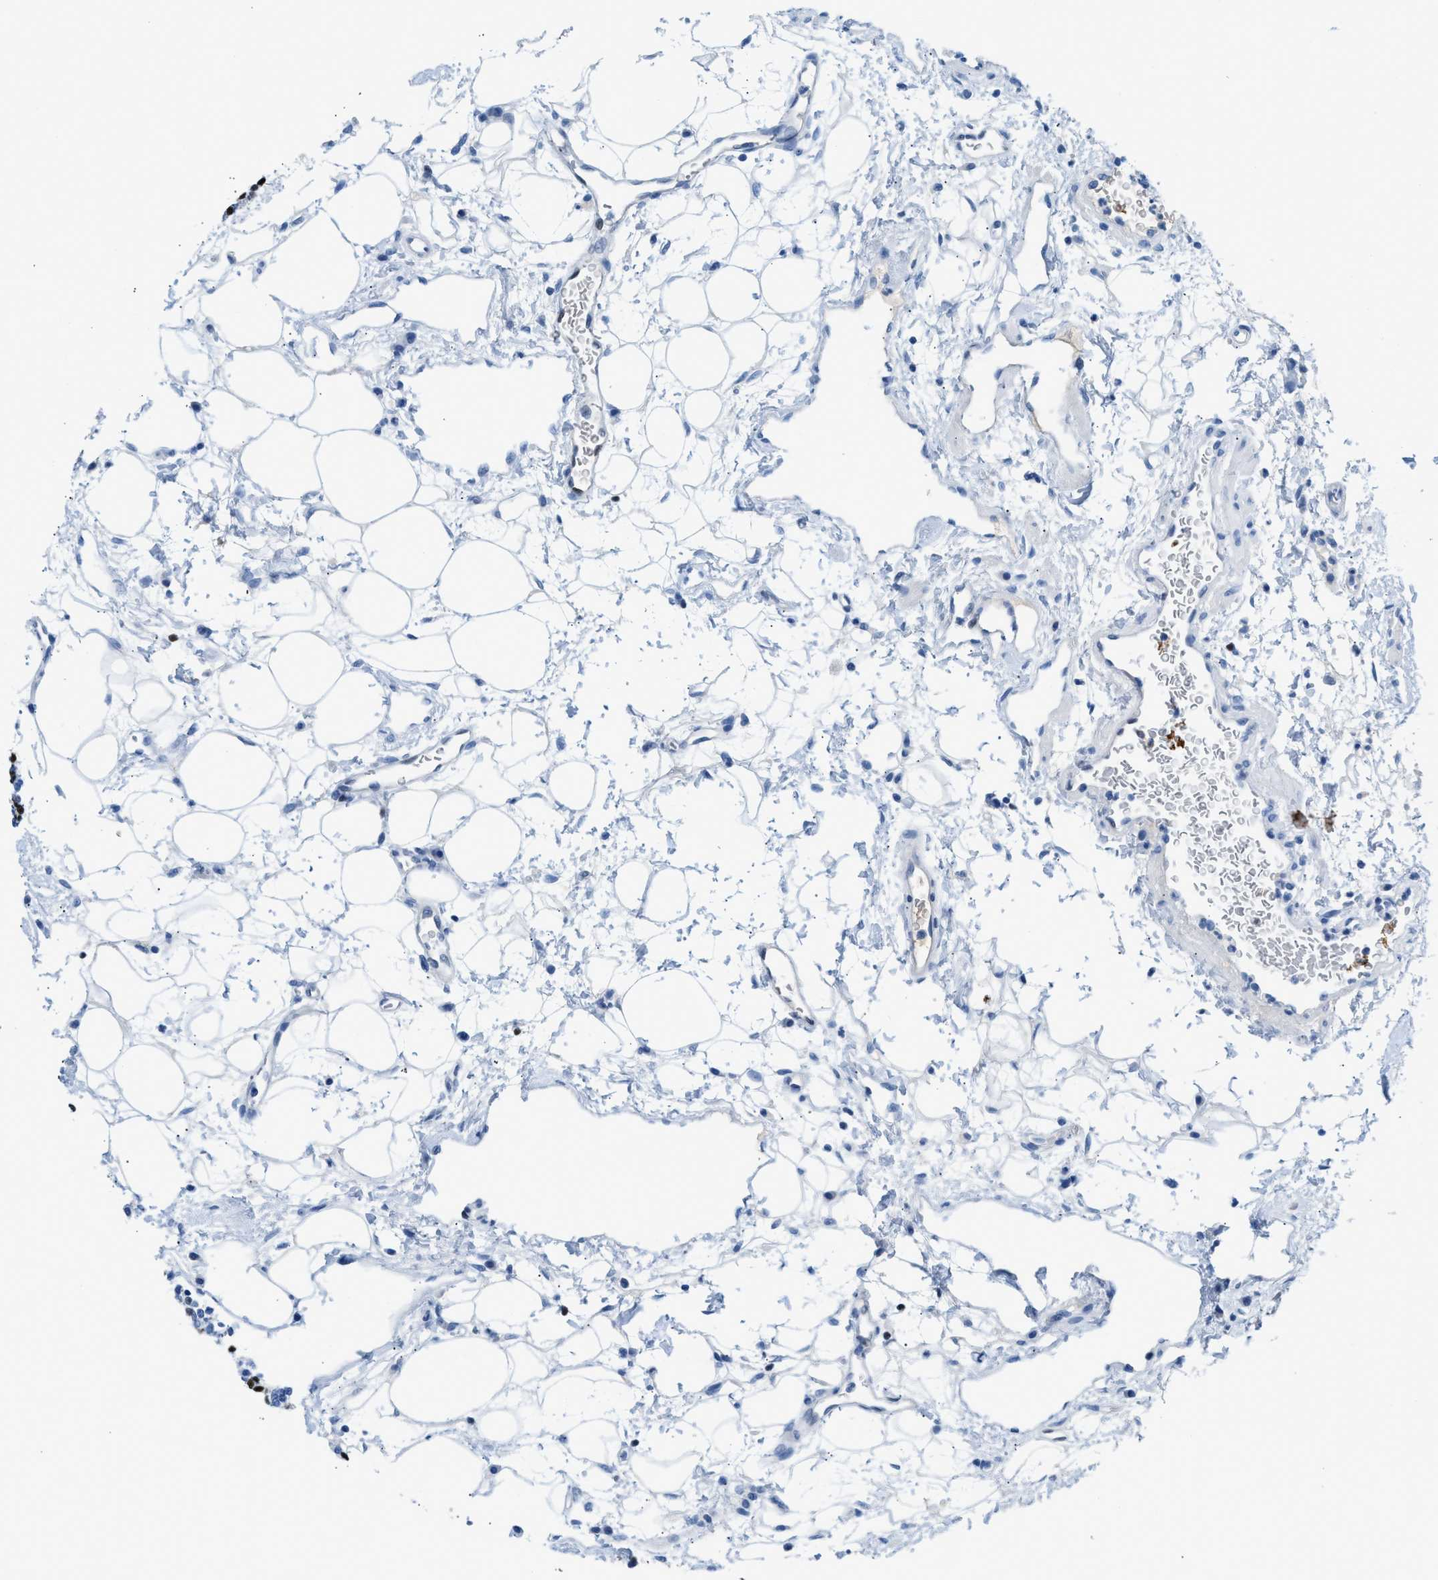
{"staining": {"intensity": "strong", "quantity": "<25%", "location": "nuclear"}, "tissue": "lymph node", "cell_type": "Germinal center cells", "image_type": "normal", "snomed": [{"axis": "morphology", "description": "Normal tissue, NOS"}, {"axis": "morphology", "description": "Carcinoid, malignant, NOS"}, {"axis": "topography", "description": "Lymph node"}], "caption": "Protein staining shows strong nuclear positivity in approximately <25% of germinal center cells in normal lymph node.", "gene": "LEF1", "patient": {"sex": "male", "age": 47}}